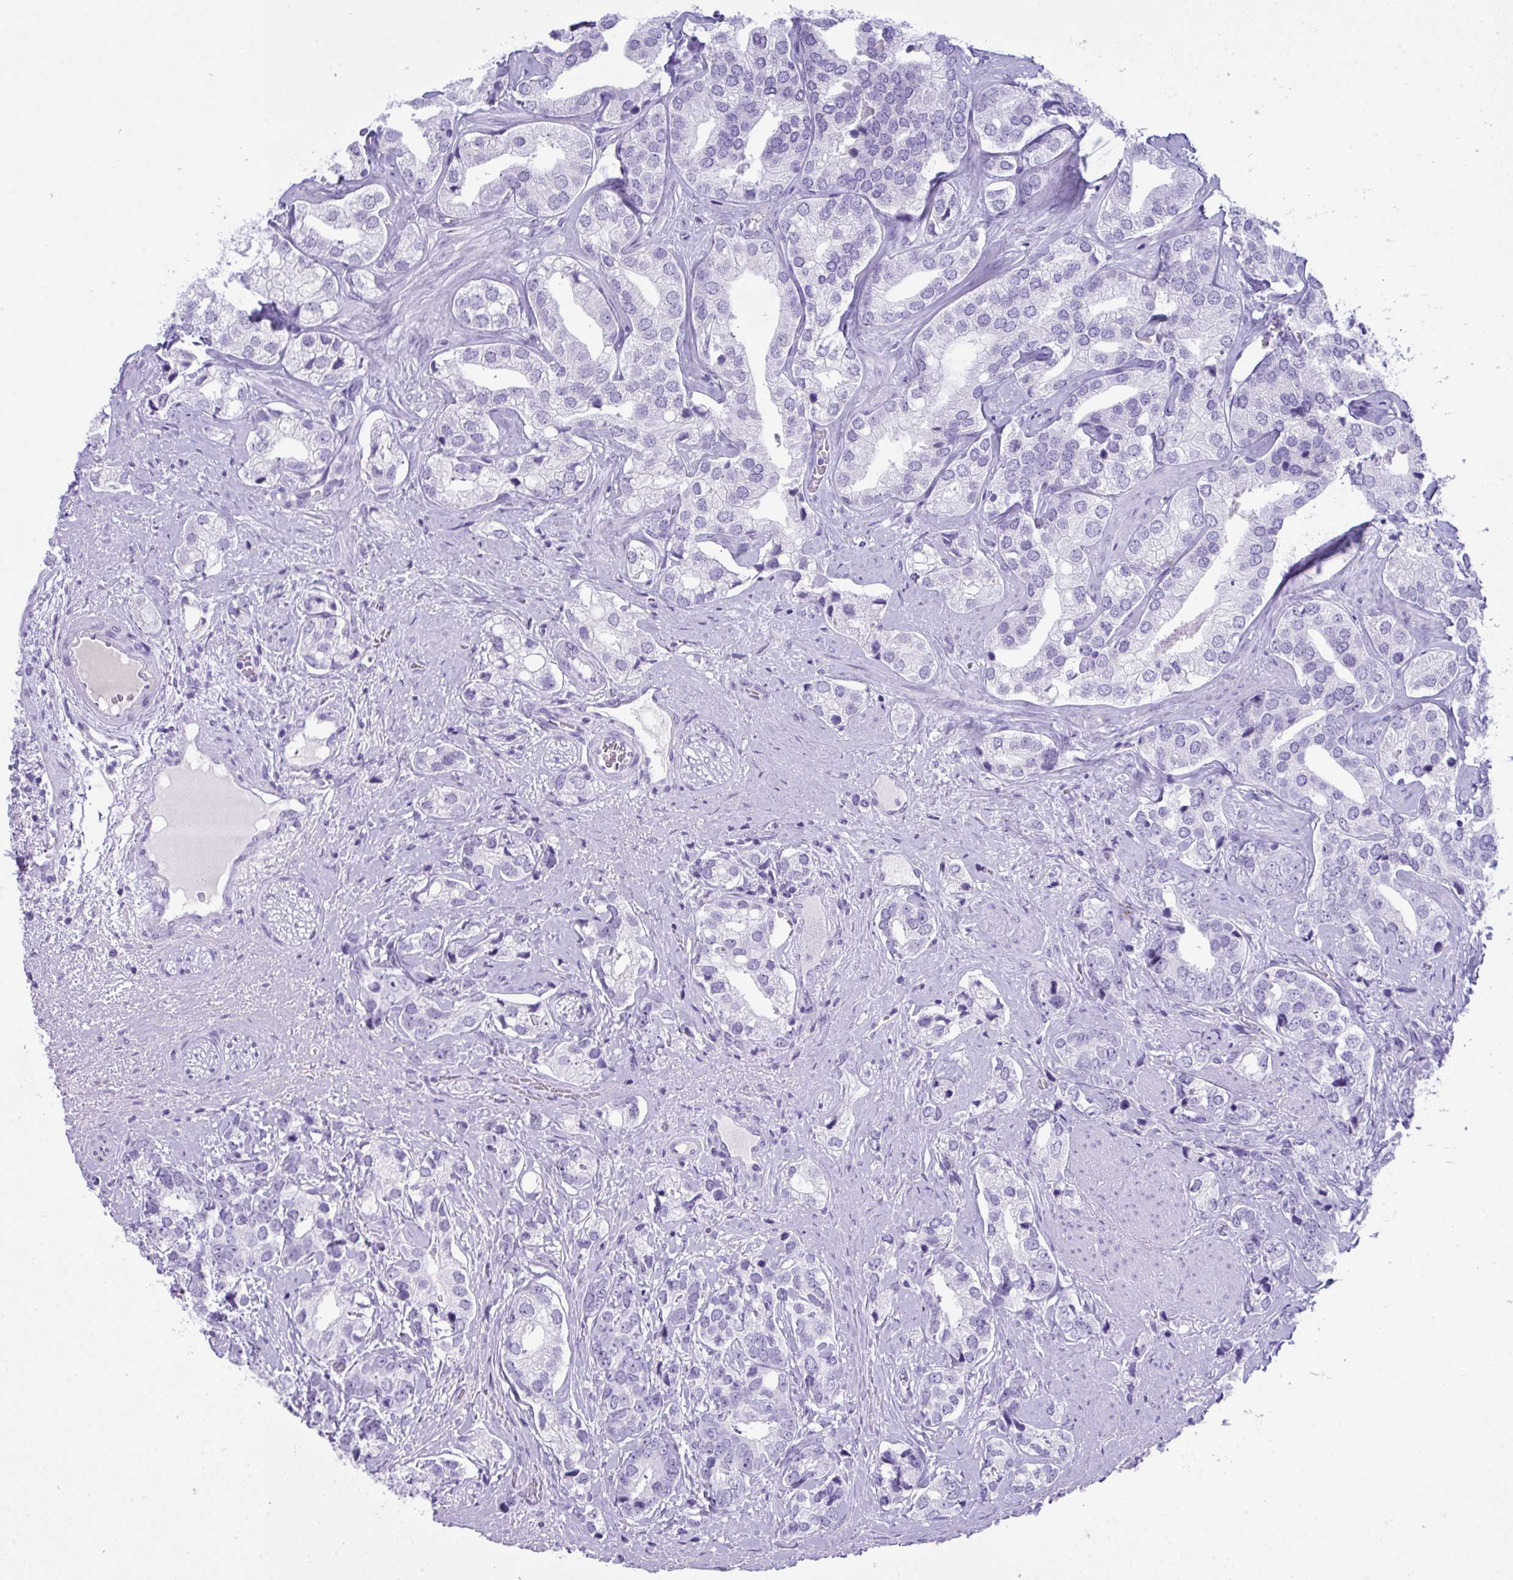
{"staining": {"intensity": "negative", "quantity": "none", "location": "none"}, "tissue": "prostate cancer", "cell_type": "Tumor cells", "image_type": "cancer", "snomed": [{"axis": "morphology", "description": "Adenocarcinoma, High grade"}, {"axis": "topography", "description": "Prostate"}], "caption": "DAB immunohistochemical staining of human prostate adenocarcinoma (high-grade) demonstrates no significant staining in tumor cells.", "gene": "JCHAIN", "patient": {"sex": "male", "age": 58}}